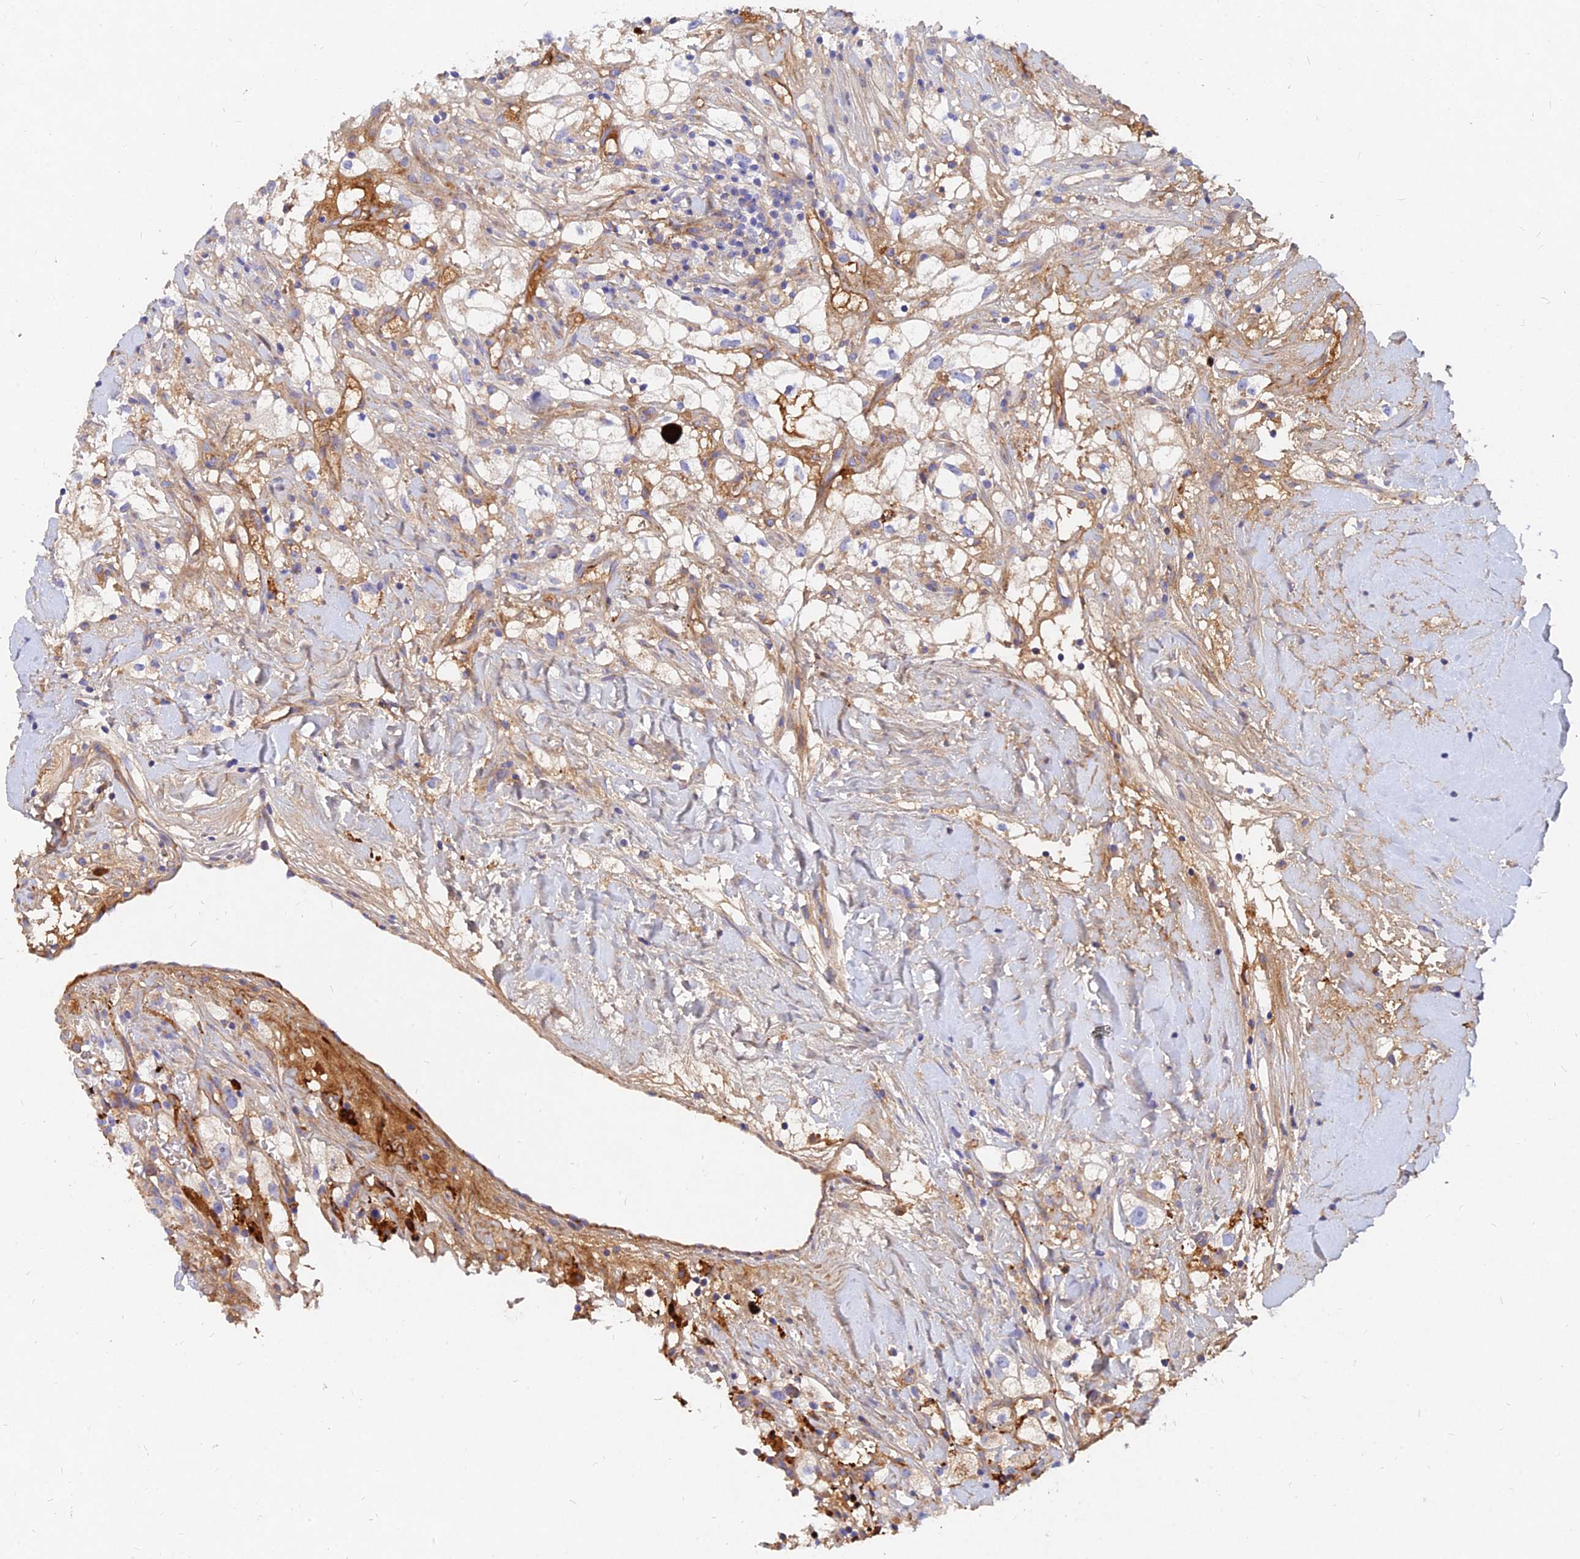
{"staining": {"intensity": "moderate", "quantity": "<25%", "location": "cytoplasmic/membranous"}, "tissue": "renal cancer", "cell_type": "Tumor cells", "image_type": "cancer", "snomed": [{"axis": "morphology", "description": "Adenocarcinoma, NOS"}, {"axis": "topography", "description": "Kidney"}], "caption": "Immunohistochemical staining of renal cancer (adenocarcinoma) shows moderate cytoplasmic/membranous protein positivity in approximately <25% of tumor cells.", "gene": "MROH1", "patient": {"sex": "male", "age": 59}}